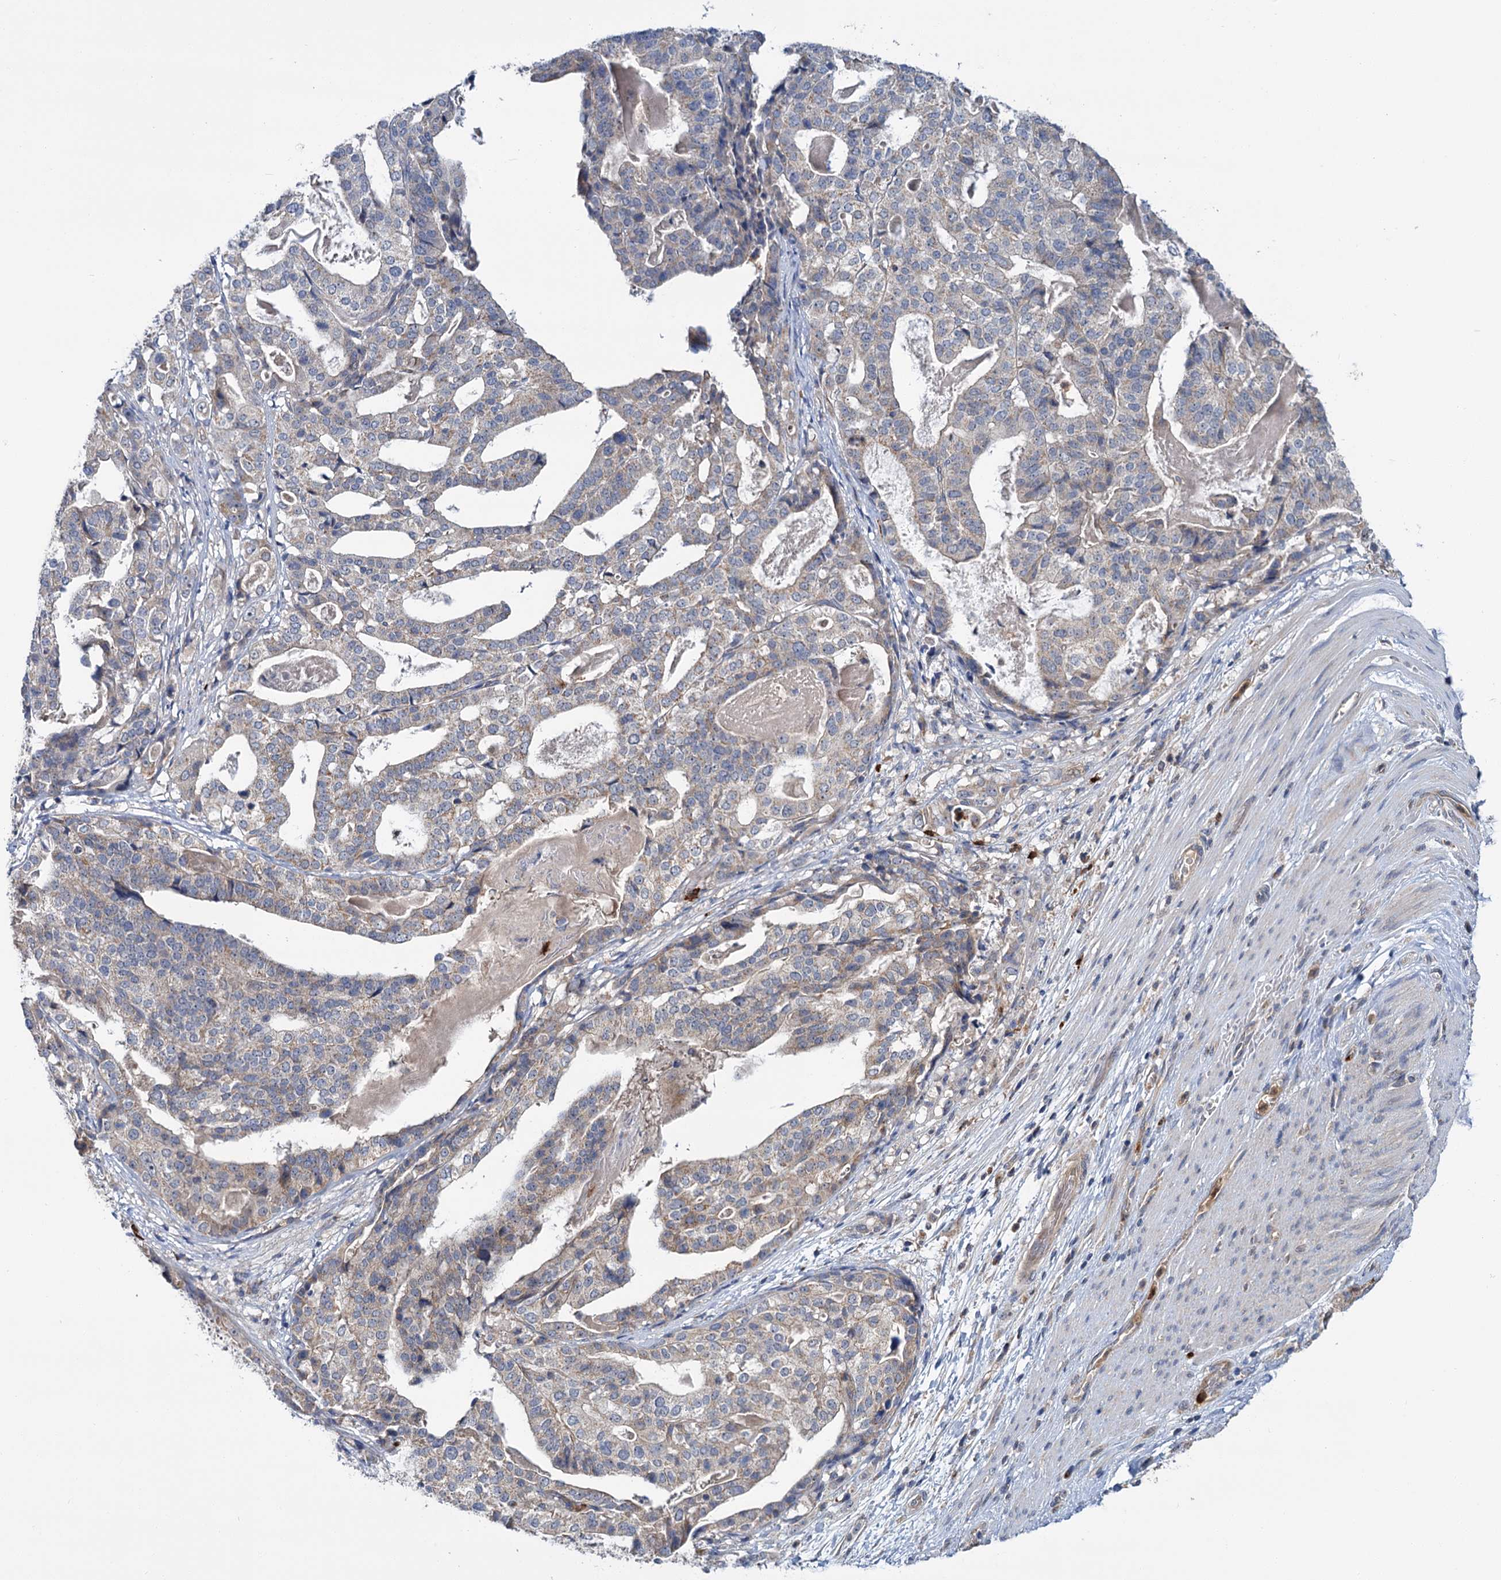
{"staining": {"intensity": "negative", "quantity": "none", "location": "none"}, "tissue": "stomach cancer", "cell_type": "Tumor cells", "image_type": "cancer", "snomed": [{"axis": "morphology", "description": "Adenocarcinoma, NOS"}, {"axis": "topography", "description": "Stomach"}], "caption": "Histopathology image shows no protein positivity in tumor cells of stomach cancer (adenocarcinoma) tissue.", "gene": "DYNC2H1", "patient": {"sex": "male", "age": 48}}